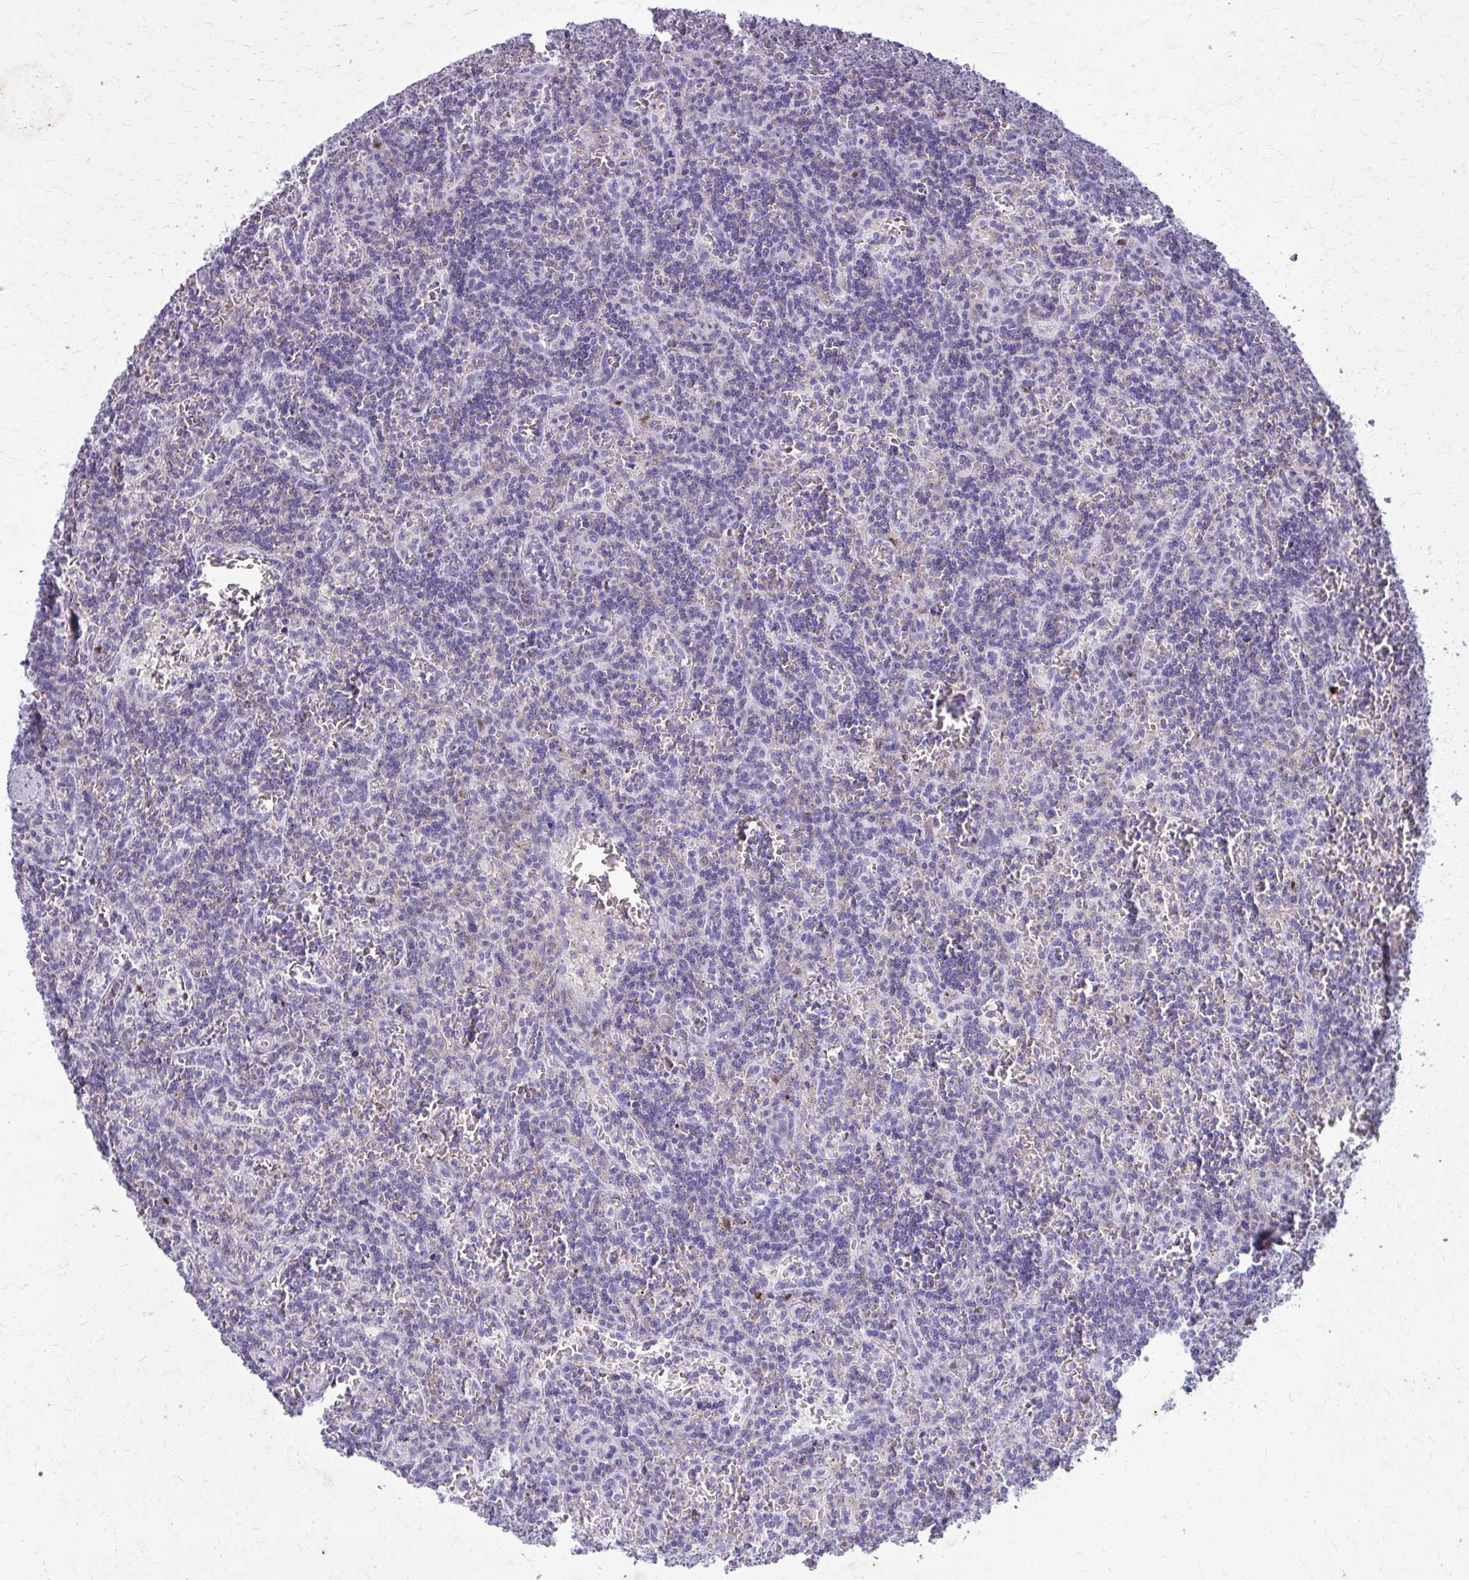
{"staining": {"intensity": "negative", "quantity": "none", "location": "none"}, "tissue": "lymphoma", "cell_type": "Tumor cells", "image_type": "cancer", "snomed": [{"axis": "morphology", "description": "Malignant lymphoma, non-Hodgkin's type, Low grade"}, {"axis": "topography", "description": "Spleen"}], "caption": "Immunohistochemical staining of human malignant lymphoma, non-Hodgkin's type (low-grade) exhibits no significant staining in tumor cells.", "gene": "CARD9", "patient": {"sex": "male", "age": 73}}